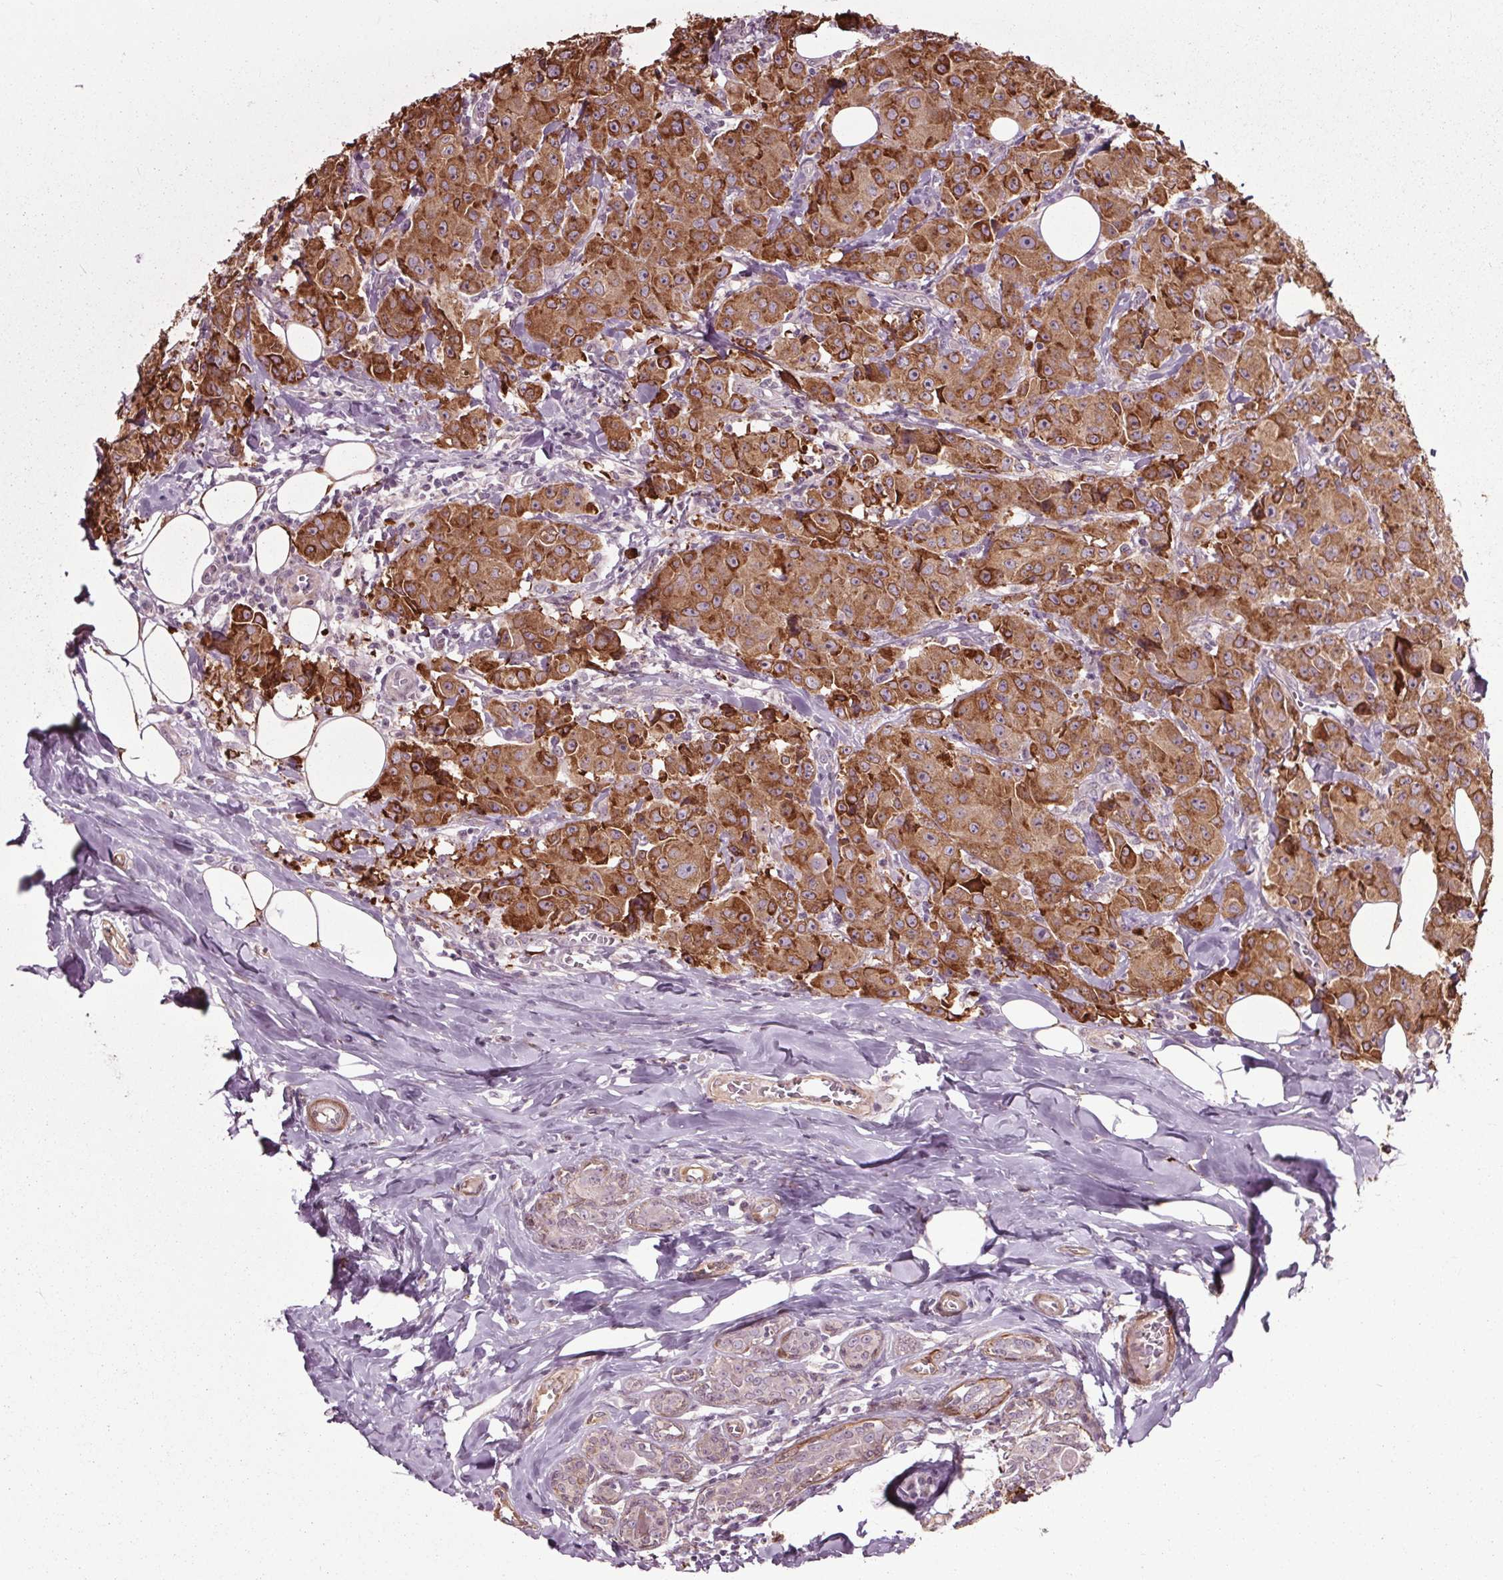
{"staining": {"intensity": "moderate", "quantity": ">75%", "location": "cytoplasmic/membranous"}, "tissue": "breast cancer", "cell_type": "Tumor cells", "image_type": "cancer", "snomed": [{"axis": "morphology", "description": "Normal tissue, NOS"}, {"axis": "morphology", "description": "Duct carcinoma"}, {"axis": "topography", "description": "Breast"}], "caption": "IHC photomicrograph of neoplastic tissue: human intraductal carcinoma (breast) stained using immunohistochemistry (IHC) exhibits medium levels of moderate protein expression localized specifically in the cytoplasmic/membranous of tumor cells, appearing as a cytoplasmic/membranous brown color.", "gene": "HAUS5", "patient": {"sex": "female", "age": 43}}